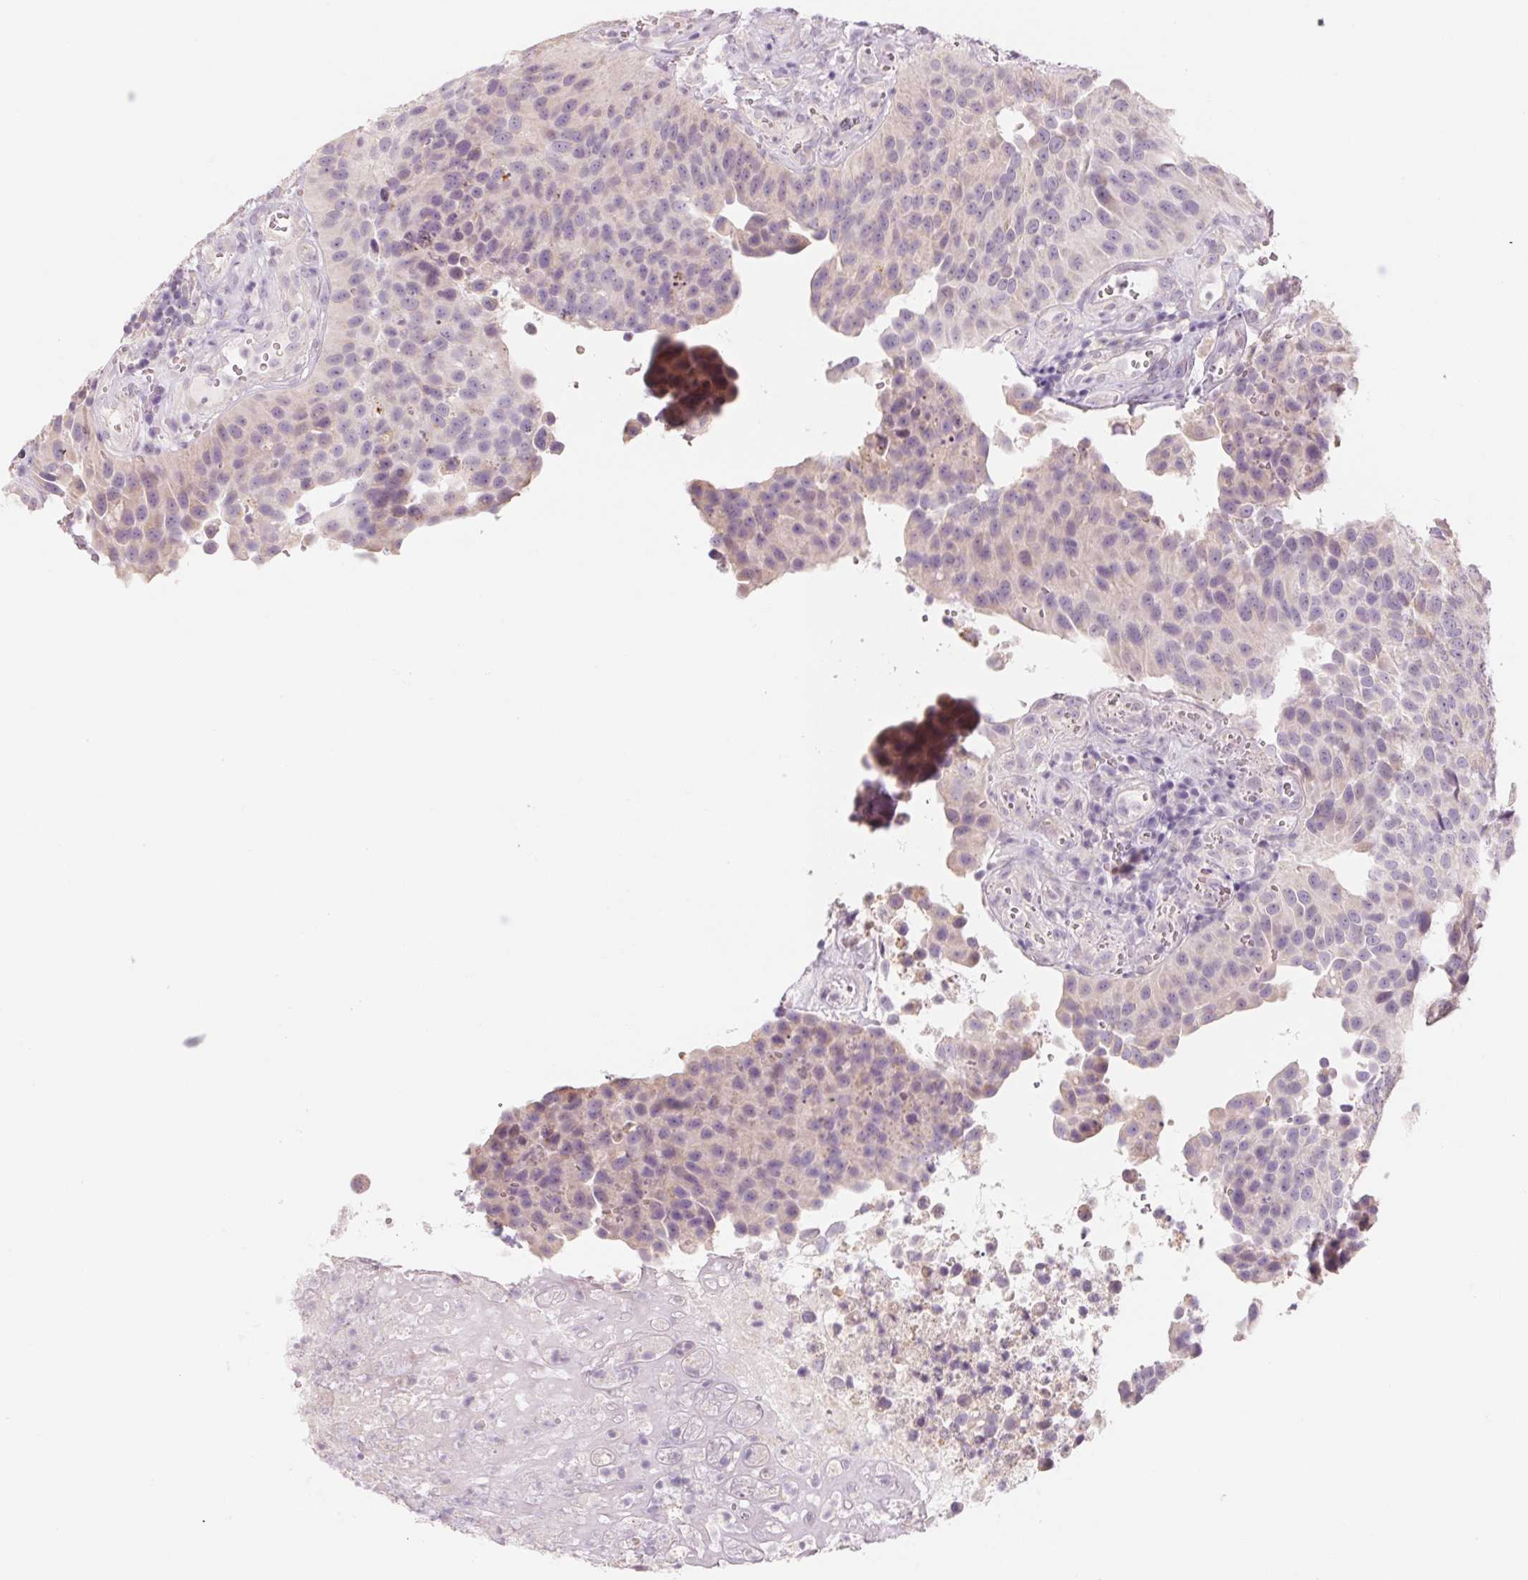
{"staining": {"intensity": "negative", "quantity": "none", "location": "none"}, "tissue": "urothelial cancer", "cell_type": "Tumor cells", "image_type": "cancer", "snomed": [{"axis": "morphology", "description": "Urothelial carcinoma, Low grade"}, {"axis": "topography", "description": "Urinary bladder"}], "caption": "A high-resolution micrograph shows immunohistochemistry staining of low-grade urothelial carcinoma, which reveals no significant staining in tumor cells.", "gene": "POU1F1", "patient": {"sex": "male", "age": 76}}